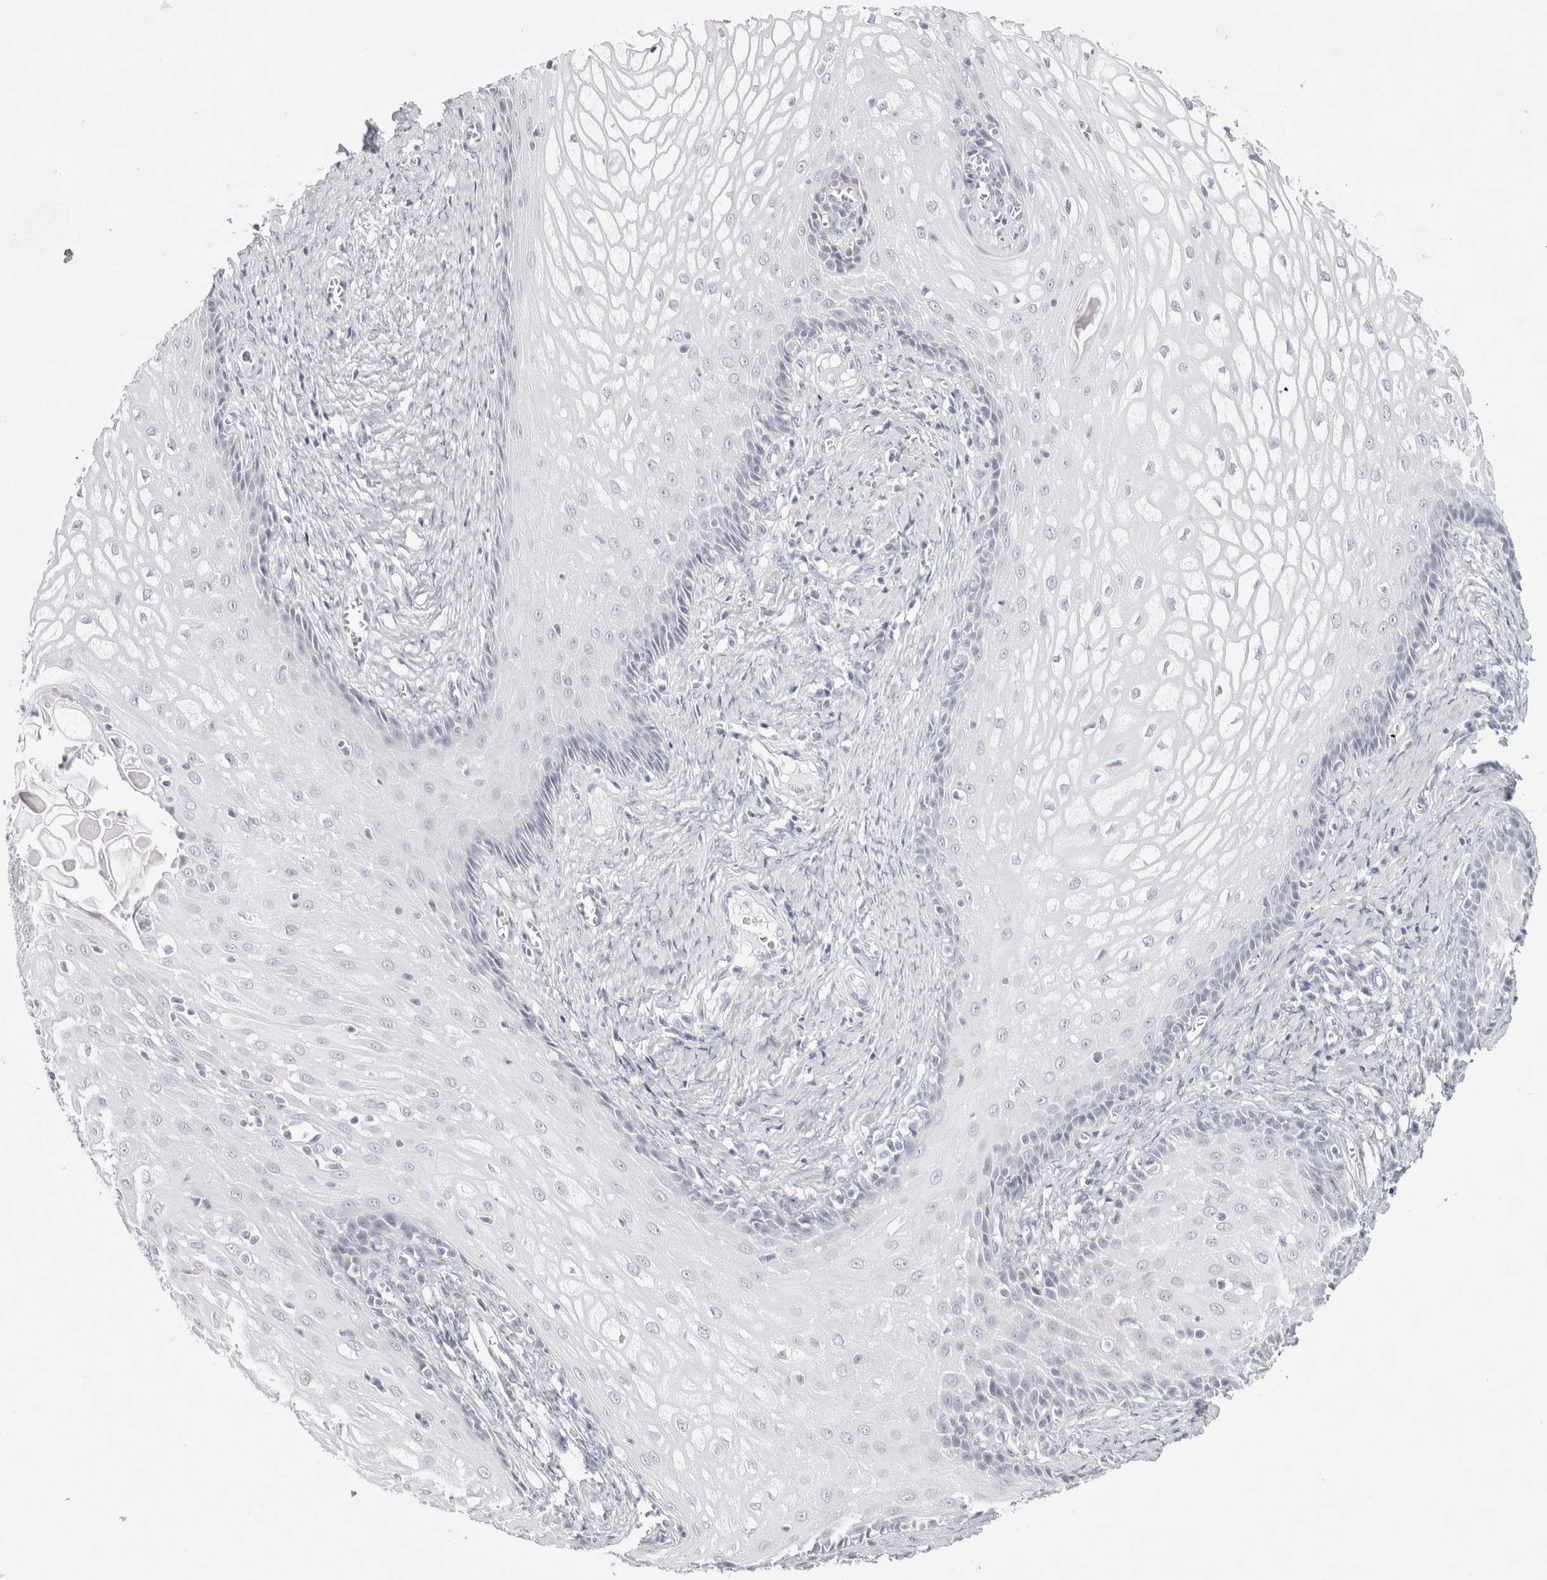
{"staining": {"intensity": "negative", "quantity": "none", "location": "none"}, "tissue": "cervical cancer", "cell_type": "Tumor cells", "image_type": "cancer", "snomed": [{"axis": "morphology", "description": "Adenocarcinoma, NOS"}, {"axis": "topography", "description": "Cervix"}], "caption": "Immunohistochemistry histopathology image of human cervical cancer (adenocarcinoma) stained for a protein (brown), which reveals no expression in tumor cells.", "gene": "GARIN1A", "patient": {"sex": "female", "age": 44}}